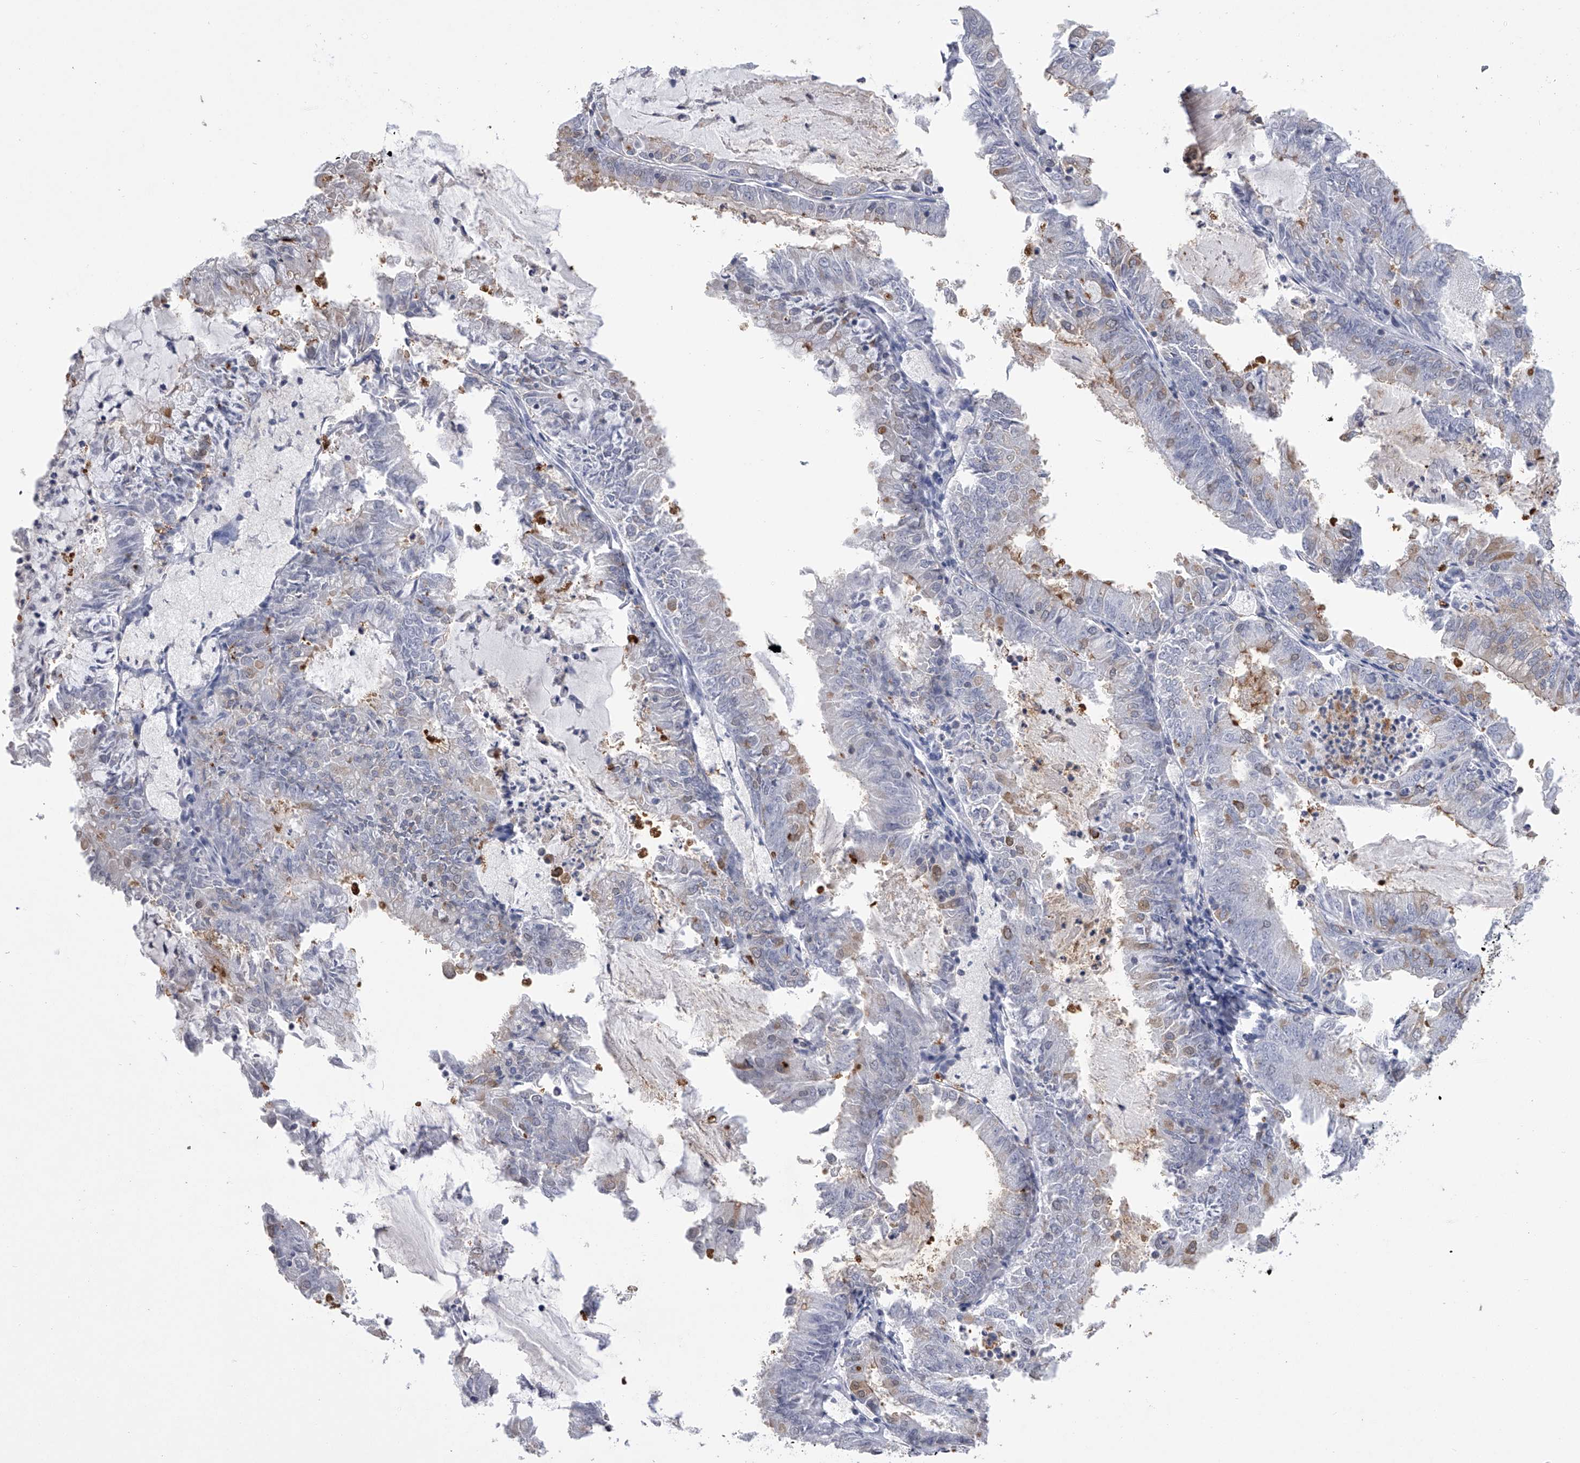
{"staining": {"intensity": "negative", "quantity": "none", "location": "none"}, "tissue": "endometrial cancer", "cell_type": "Tumor cells", "image_type": "cancer", "snomed": [{"axis": "morphology", "description": "Adenocarcinoma, NOS"}, {"axis": "topography", "description": "Endometrium"}], "caption": "Histopathology image shows no protein expression in tumor cells of endometrial cancer (adenocarcinoma) tissue.", "gene": "TASP1", "patient": {"sex": "female", "age": 57}}